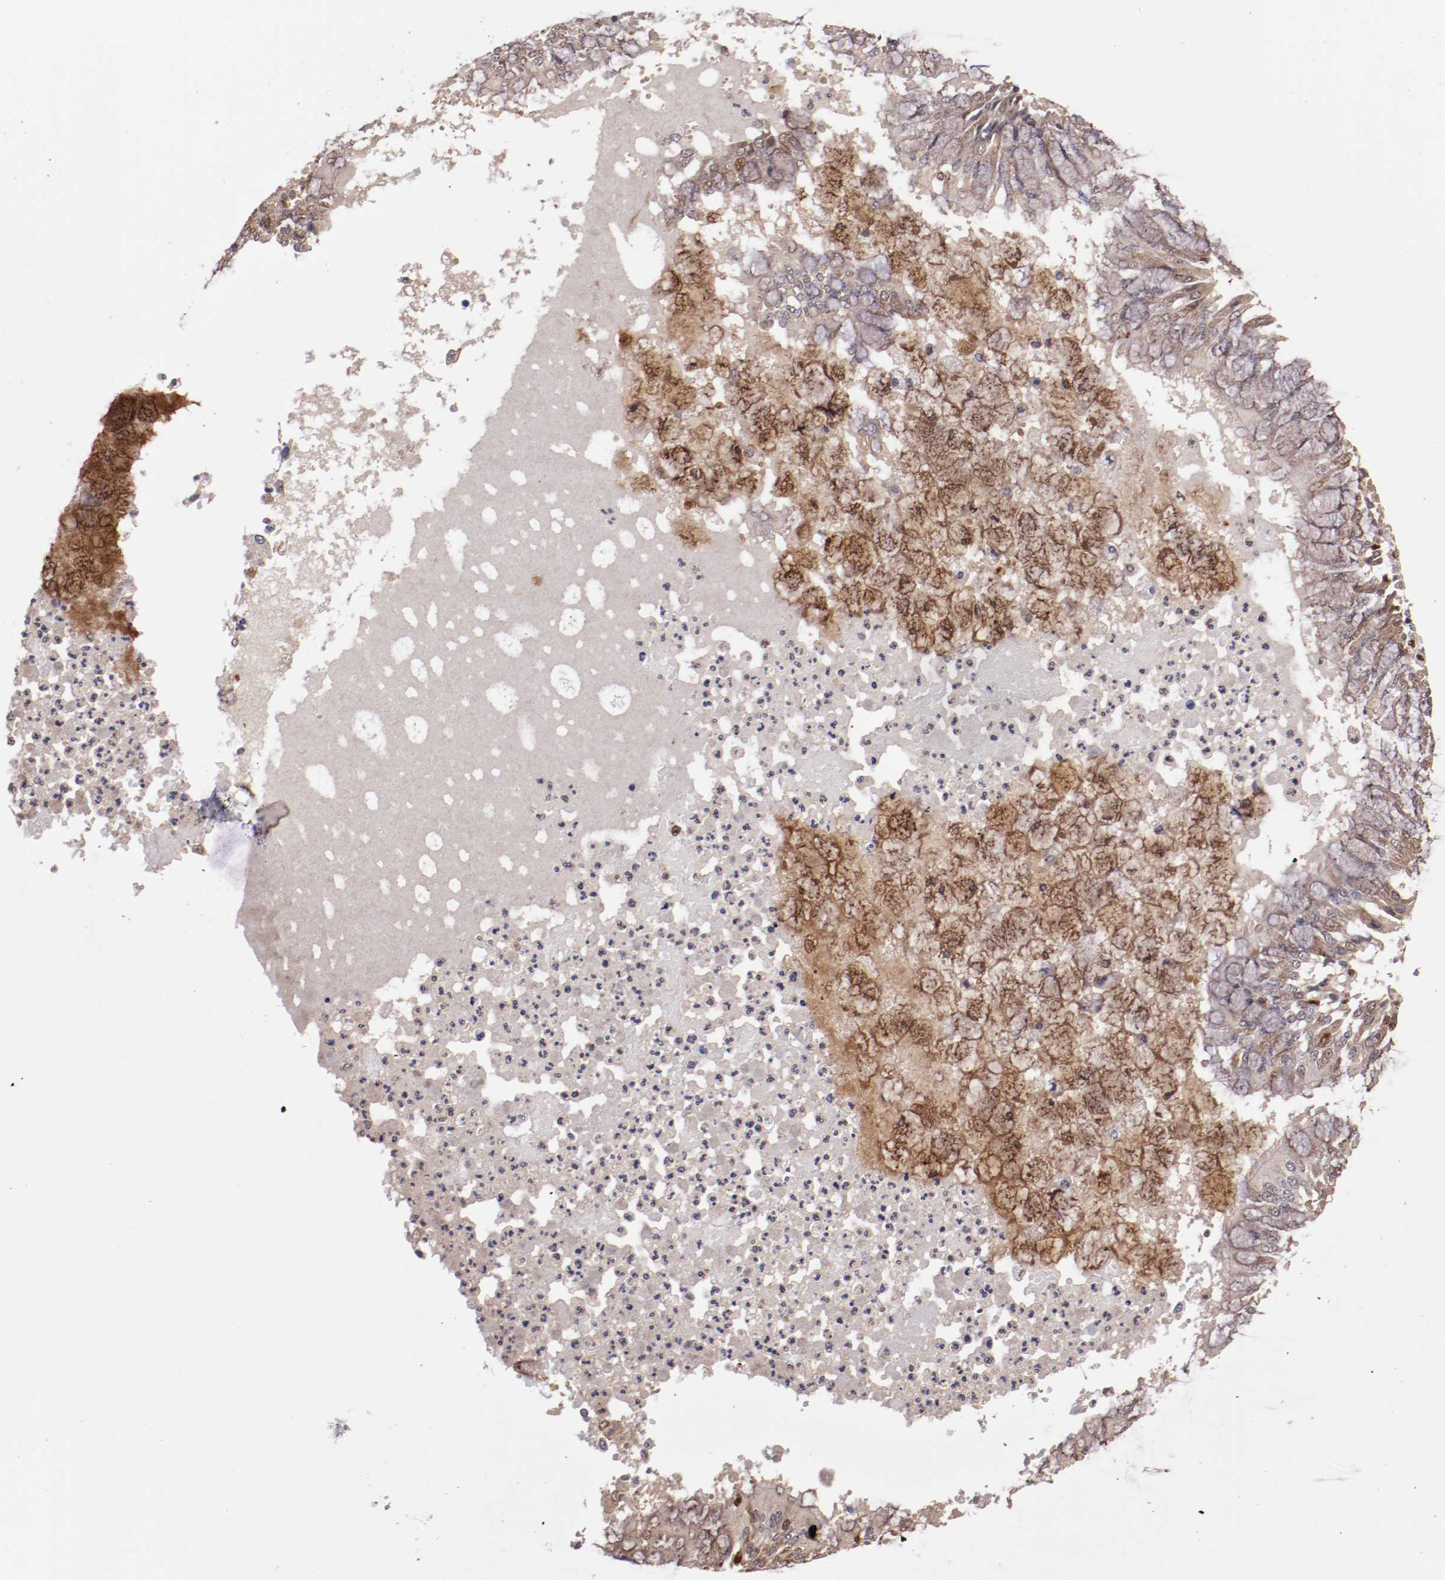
{"staining": {"intensity": "moderate", "quantity": "<25%", "location": "cytoplasmic/membranous"}, "tissue": "bronchus", "cell_type": "Respiratory epithelial cells", "image_type": "normal", "snomed": [{"axis": "morphology", "description": "Normal tissue, NOS"}, {"axis": "topography", "description": "Cartilage tissue"}, {"axis": "topography", "description": "Bronchus"}, {"axis": "topography", "description": "Lung"}], "caption": "Moderate cytoplasmic/membranous staining for a protein is identified in approximately <25% of respiratory epithelial cells of normal bronchus using immunohistochemistry (IHC).", "gene": "FTSJ1", "patient": {"sex": "female", "age": 49}}